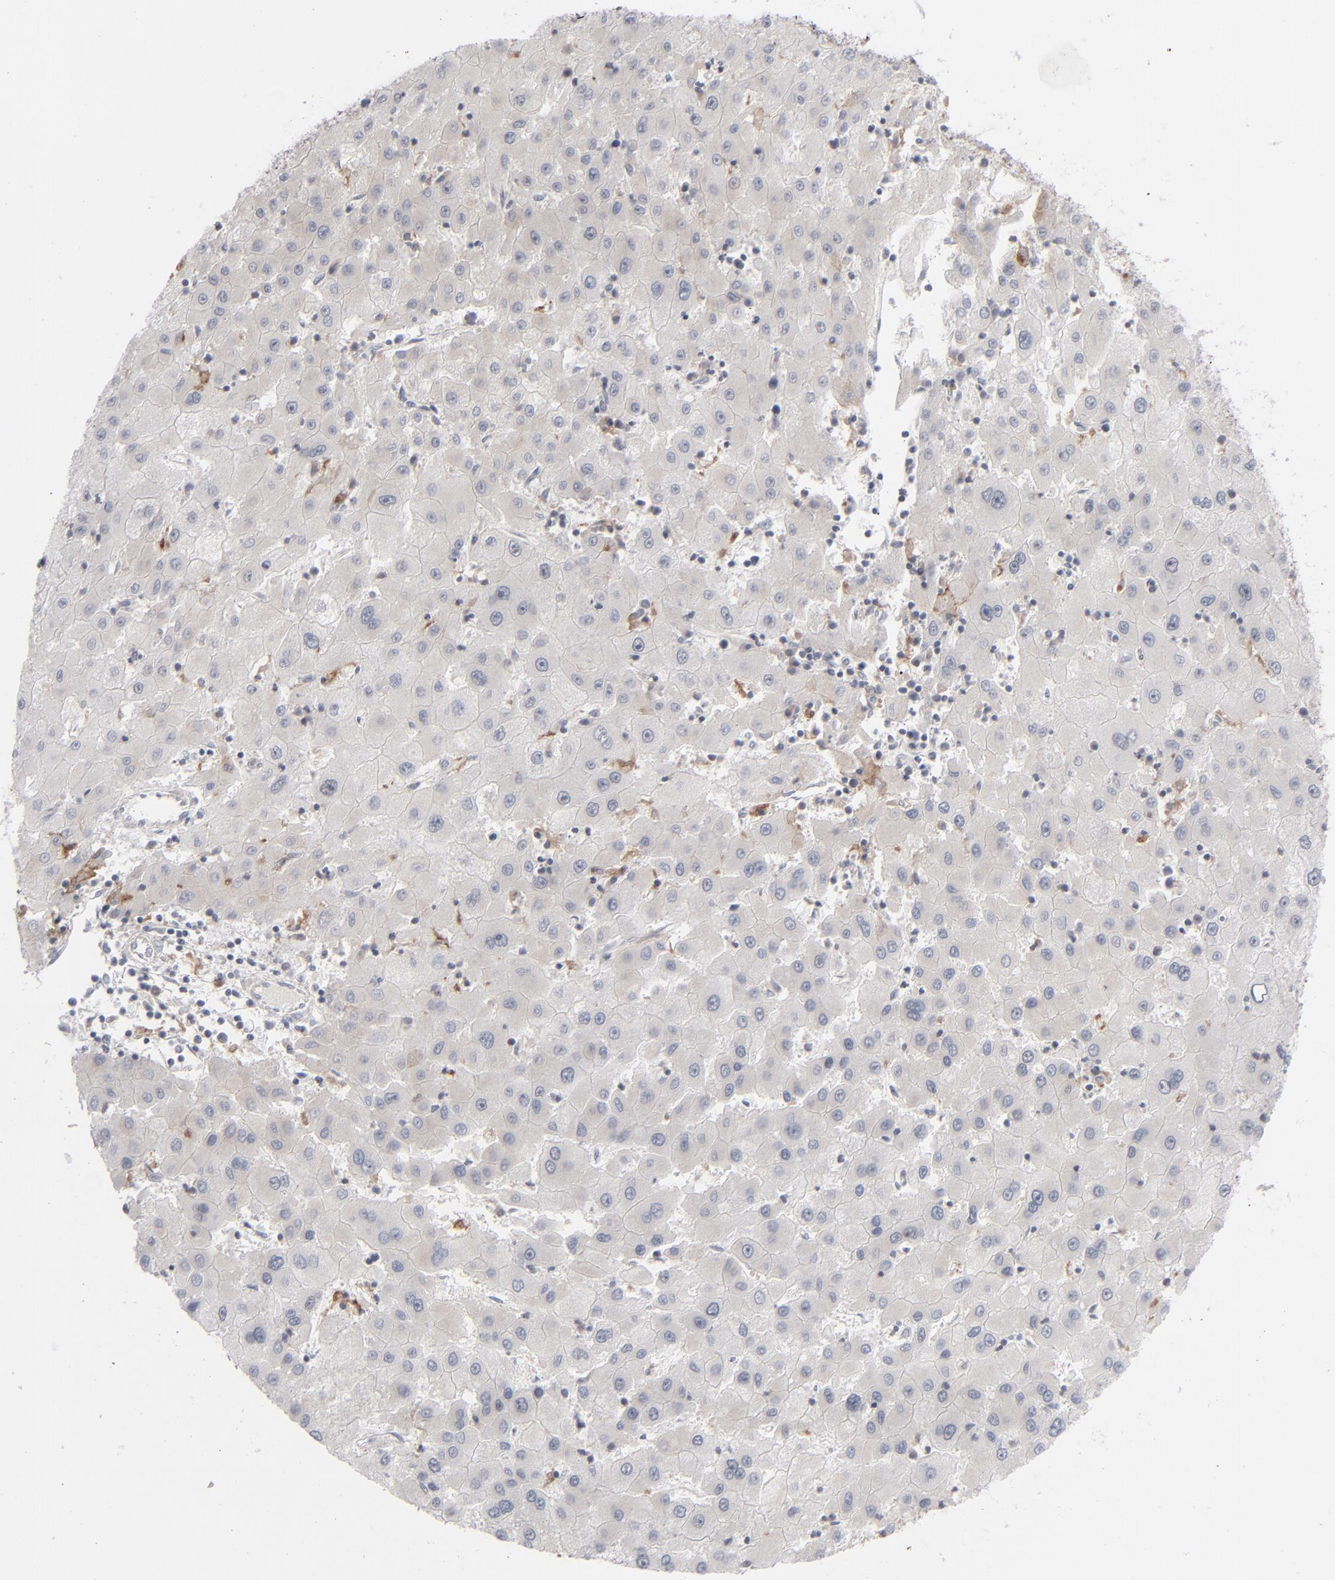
{"staining": {"intensity": "weak", "quantity": "<25%", "location": "cytoplasmic/membranous"}, "tissue": "liver cancer", "cell_type": "Tumor cells", "image_type": "cancer", "snomed": [{"axis": "morphology", "description": "Carcinoma, Hepatocellular, NOS"}, {"axis": "topography", "description": "Liver"}], "caption": "Immunohistochemistry (IHC) of hepatocellular carcinoma (liver) shows no positivity in tumor cells.", "gene": "POF1B", "patient": {"sex": "male", "age": 72}}